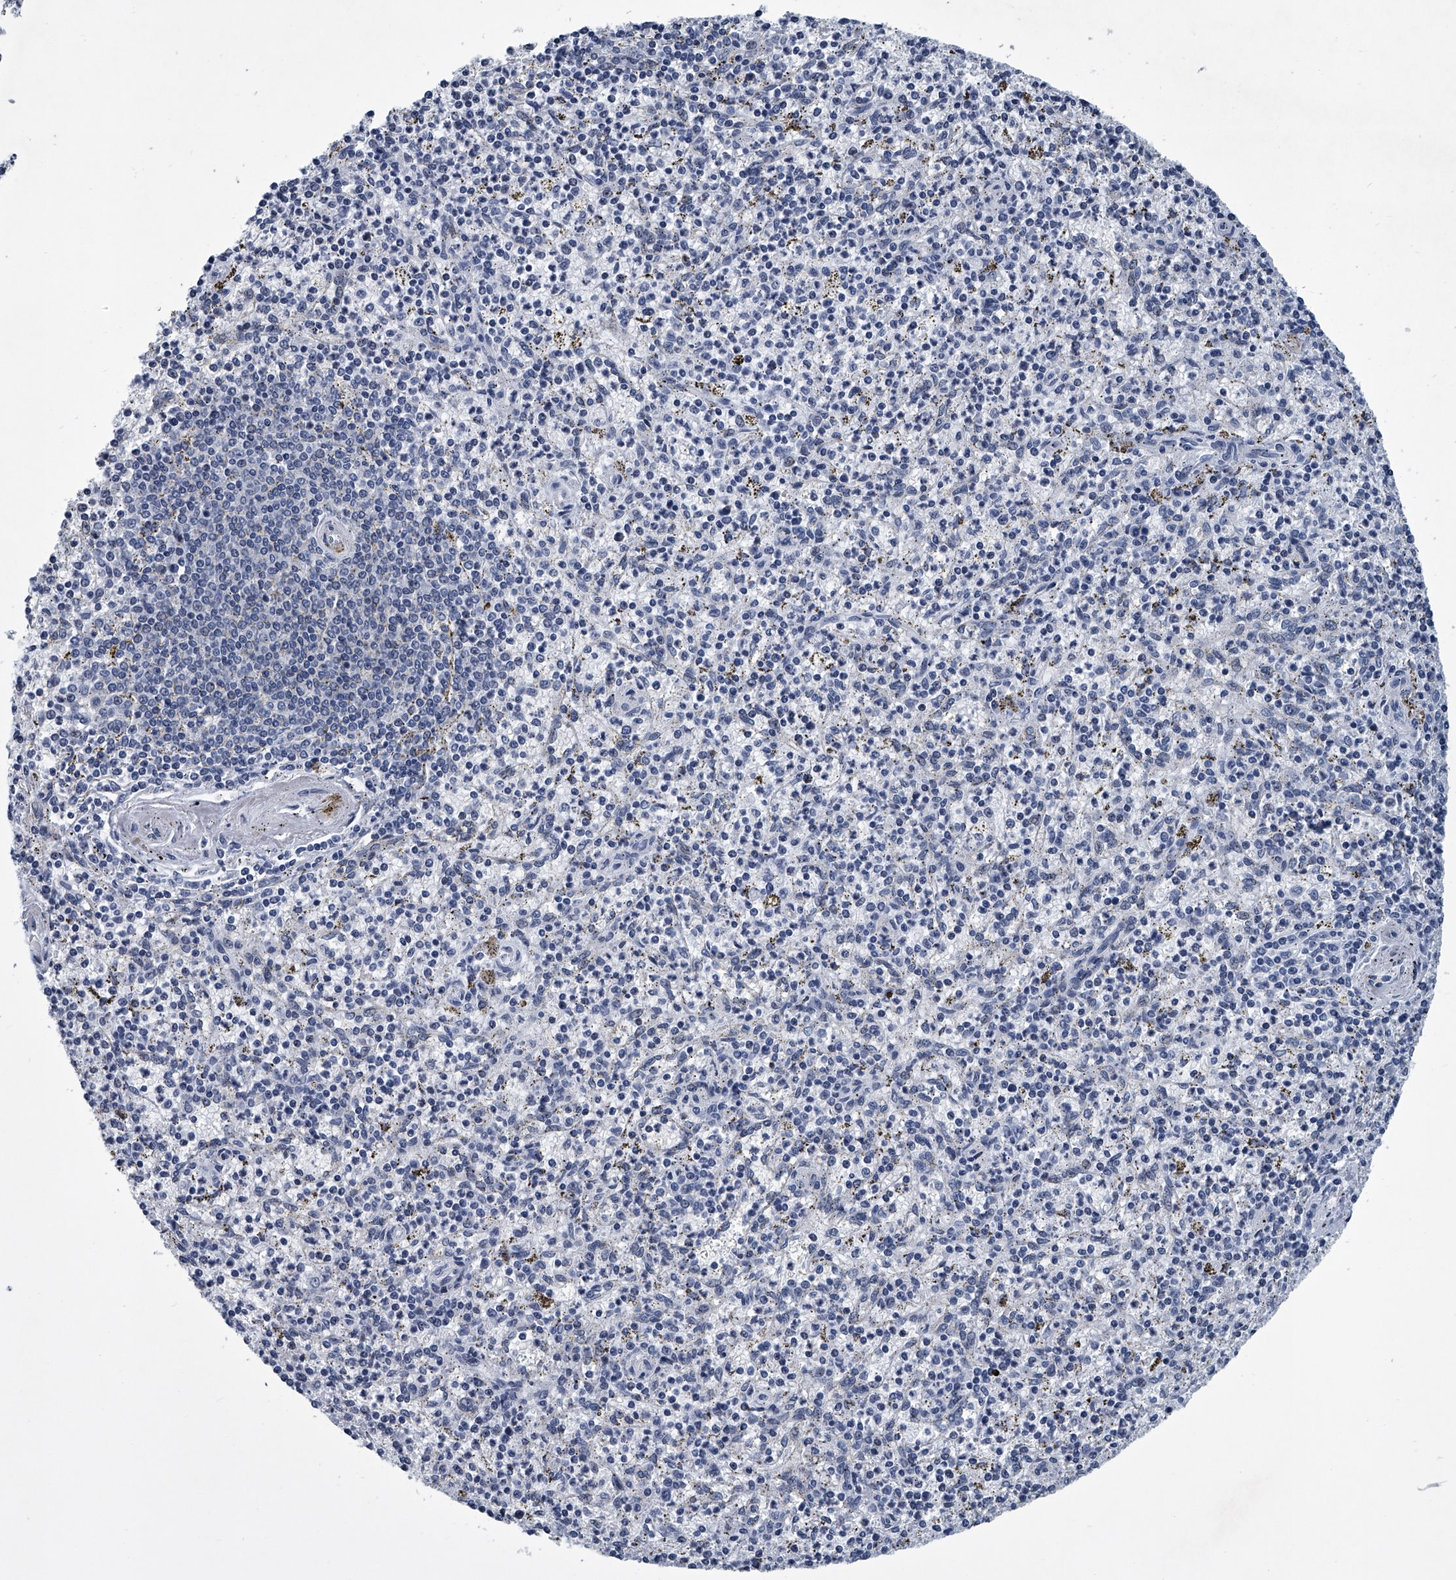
{"staining": {"intensity": "negative", "quantity": "none", "location": "none"}, "tissue": "spleen", "cell_type": "Cells in red pulp", "image_type": "normal", "snomed": [{"axis": "morphology", "description": "Normal tissue, NOS"}, {"axis": "topography", "description": "Spleen"}], "caption": "This micrograph is of benign spleen stained with immunohistochemistry (IHC) to label a protein in brown with the nuclei are counter-stained blue. There is no positivity in cells in red pulp.", "gene": "PPP2R5D", "patient": {"sex": "male", "age": 72}}